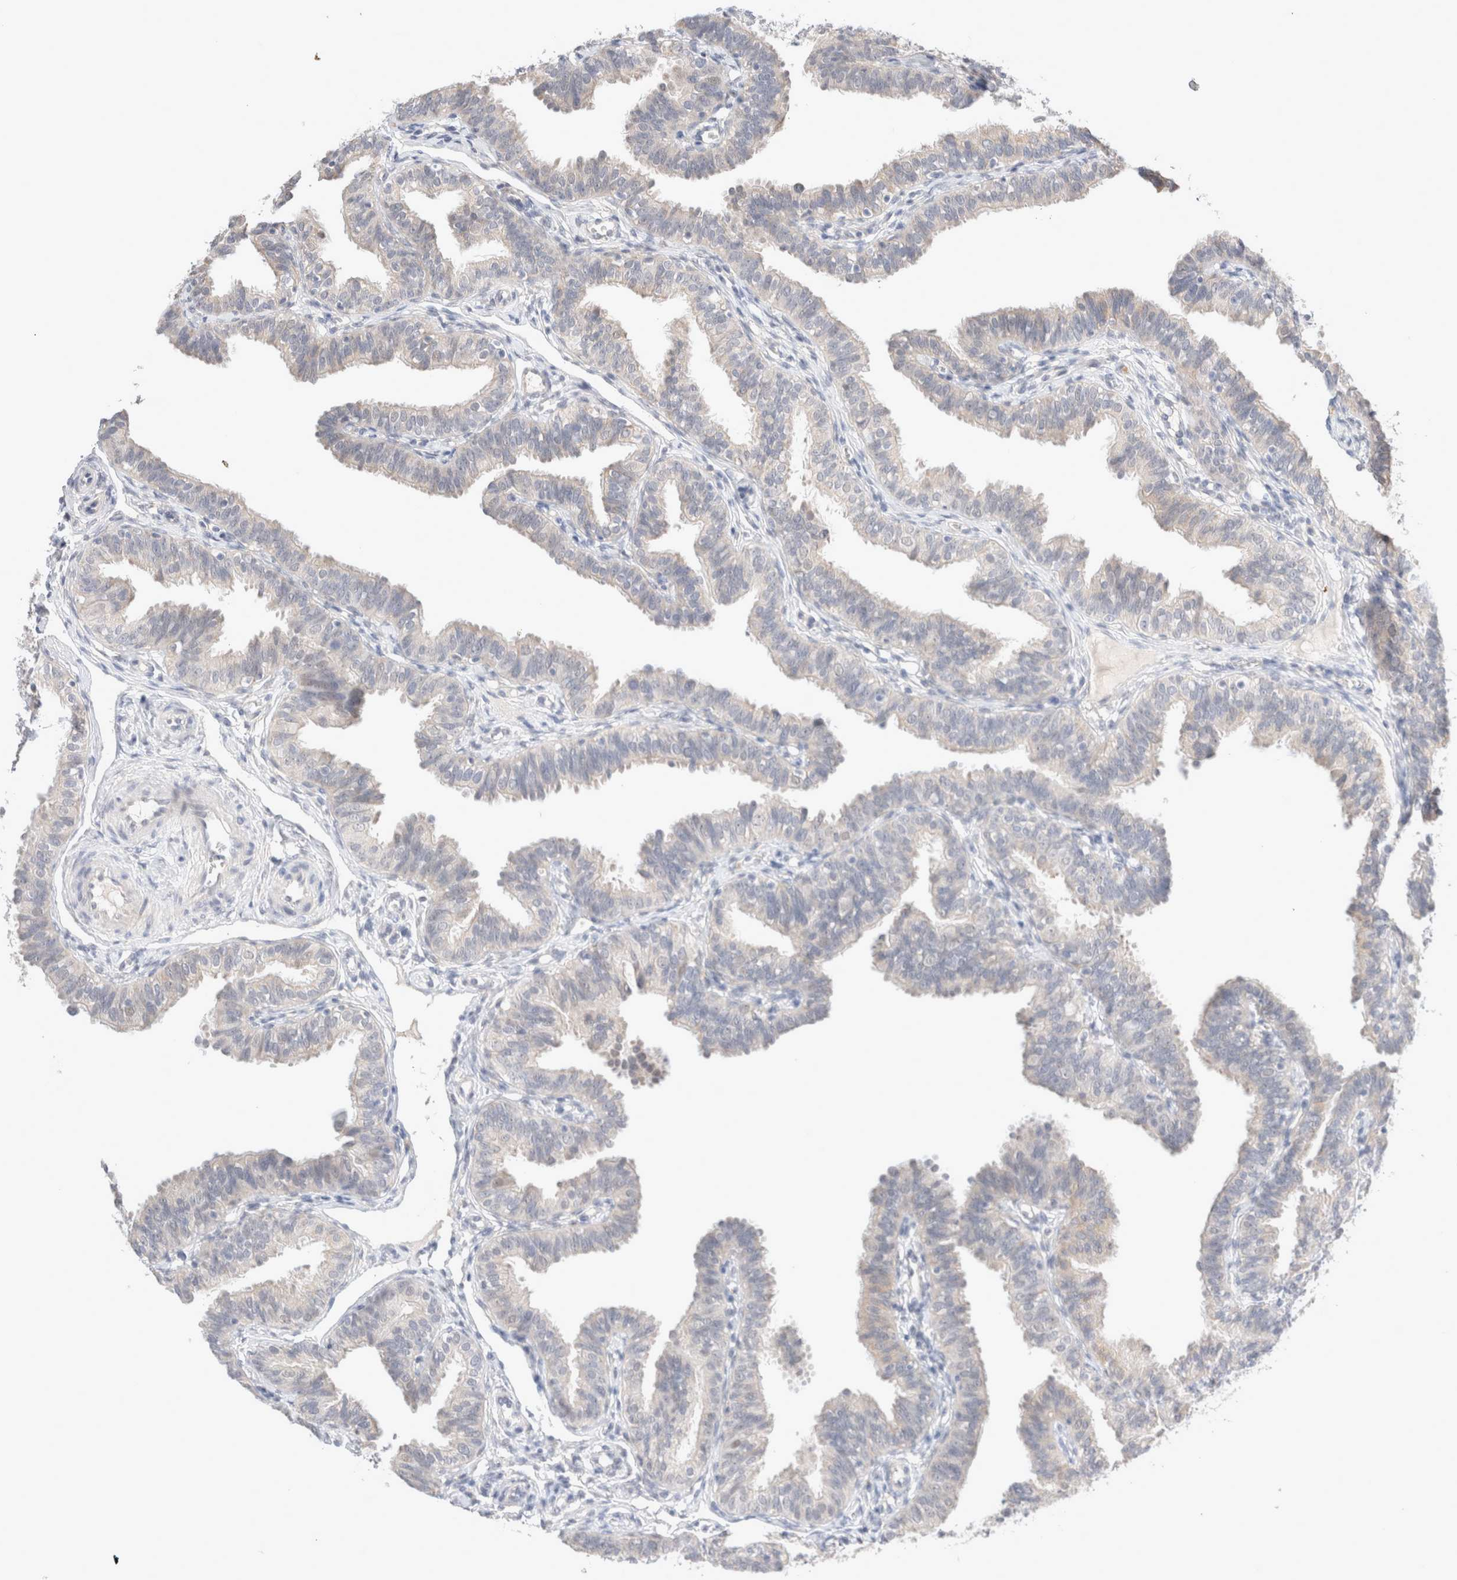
{"staining": {"intensity": "negative", "quantity": "none", "location": "none"}, "tissue": "fallopian tube", "cell_type": "Glandular cells", "image_type": "normal", "snomed": [{"axis": "morphology", "description": "Normal tissue, NOS"}, {"axis": "topography", "description": "Fallopian tube"}], "caption": "The IHC image has no significant staining in glandular cells of fallopian tube.", "gene": "SPATA20", "patient": {"sex": "female", "age": 35}}